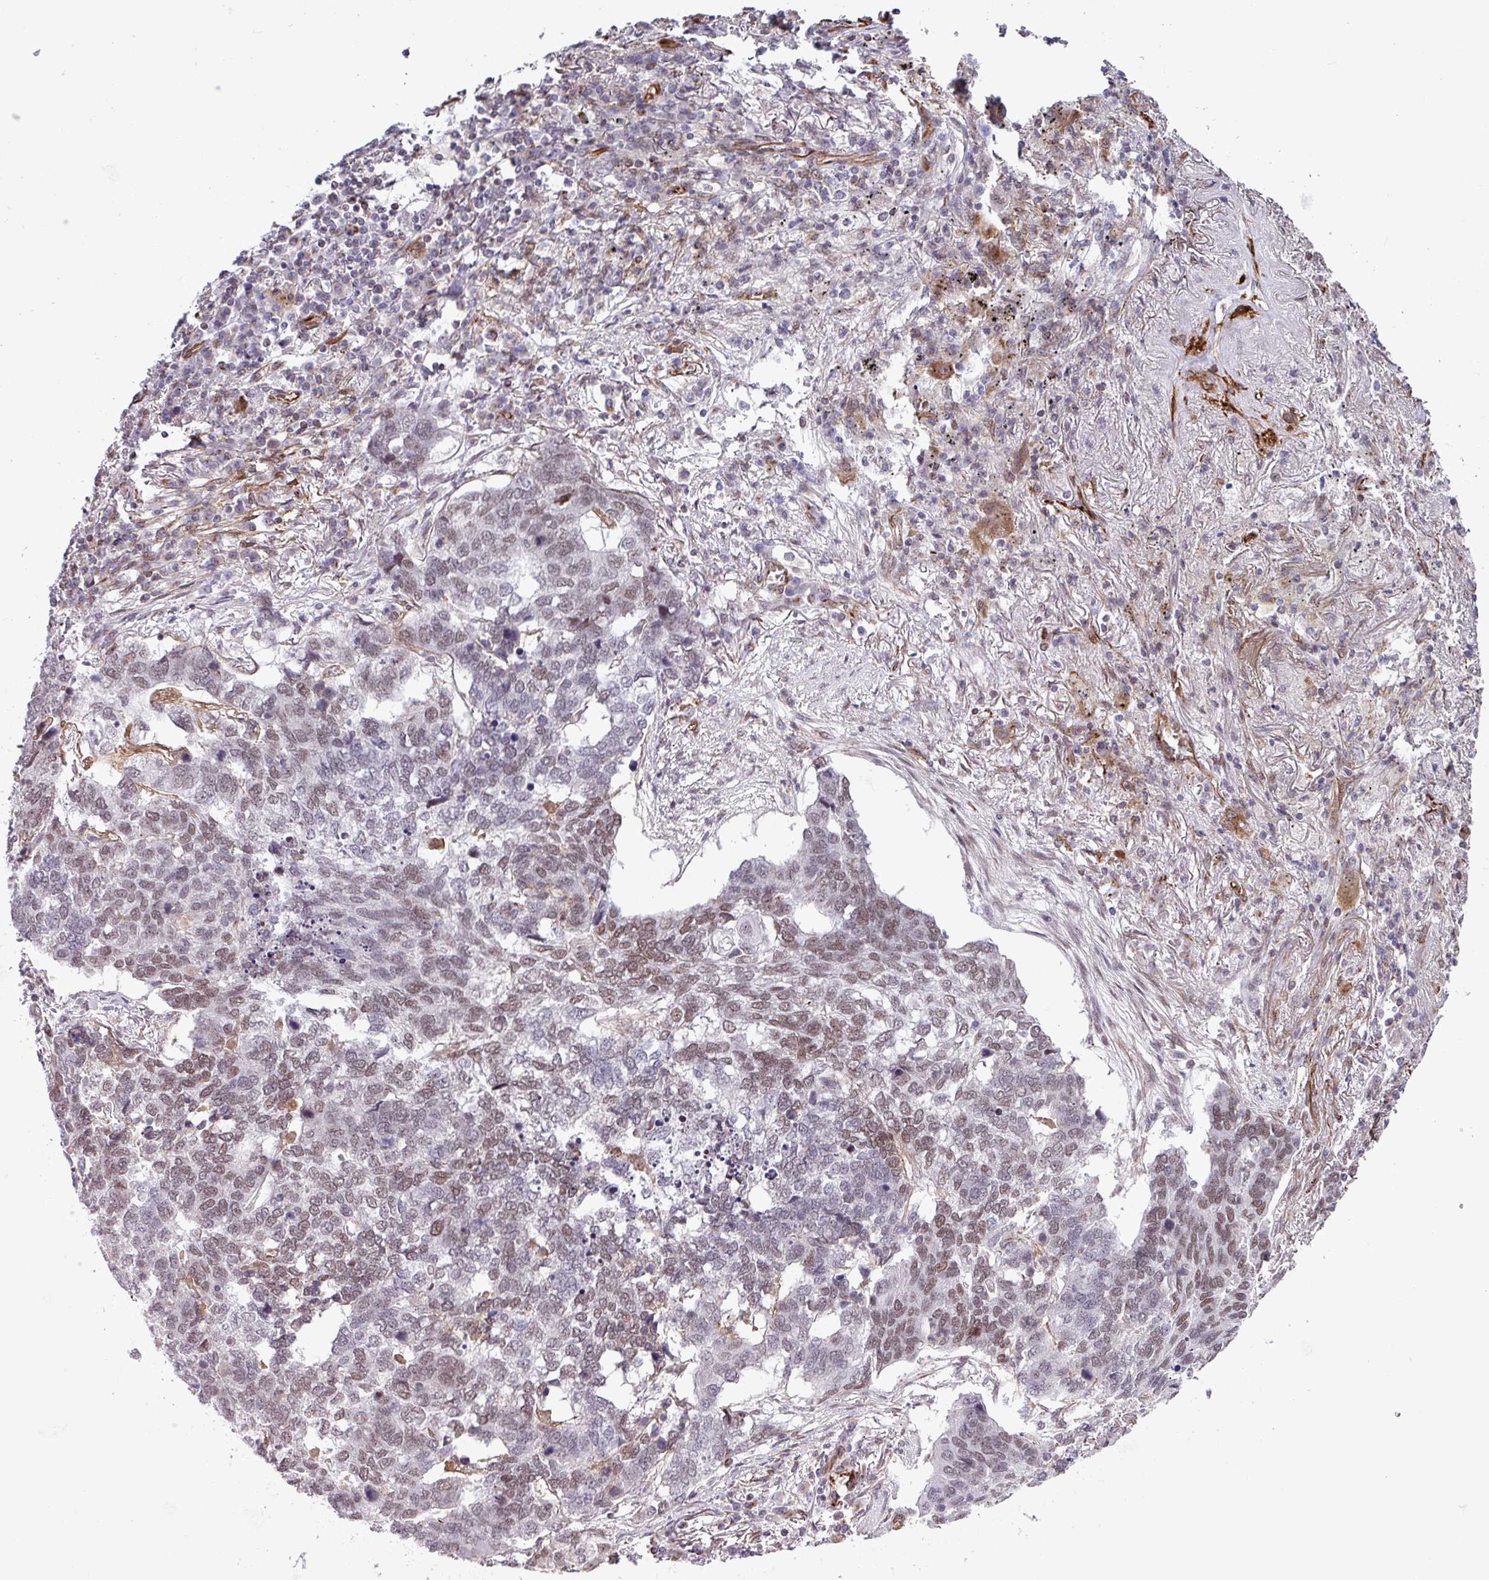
{"staining": {"intensity": "moderate", "quantity": ">75%", "location": "nuclear"}, "tissue": "lung cancer", "cell_type": "Tumor cells", "image_type": "cancer", "snomed": [{"axis": "morphology", "description": "Squamous cell carcinoma, NOS"}, {"axis": "topography", "description": "Lung"}], "caption": "The immunohistochemical stain shows moderate nuclear expression in tumor cells of lung squamous cell carcinoma tissue.", "gene": "CHD3", "patient": {"sex": "female", "age": 63}}